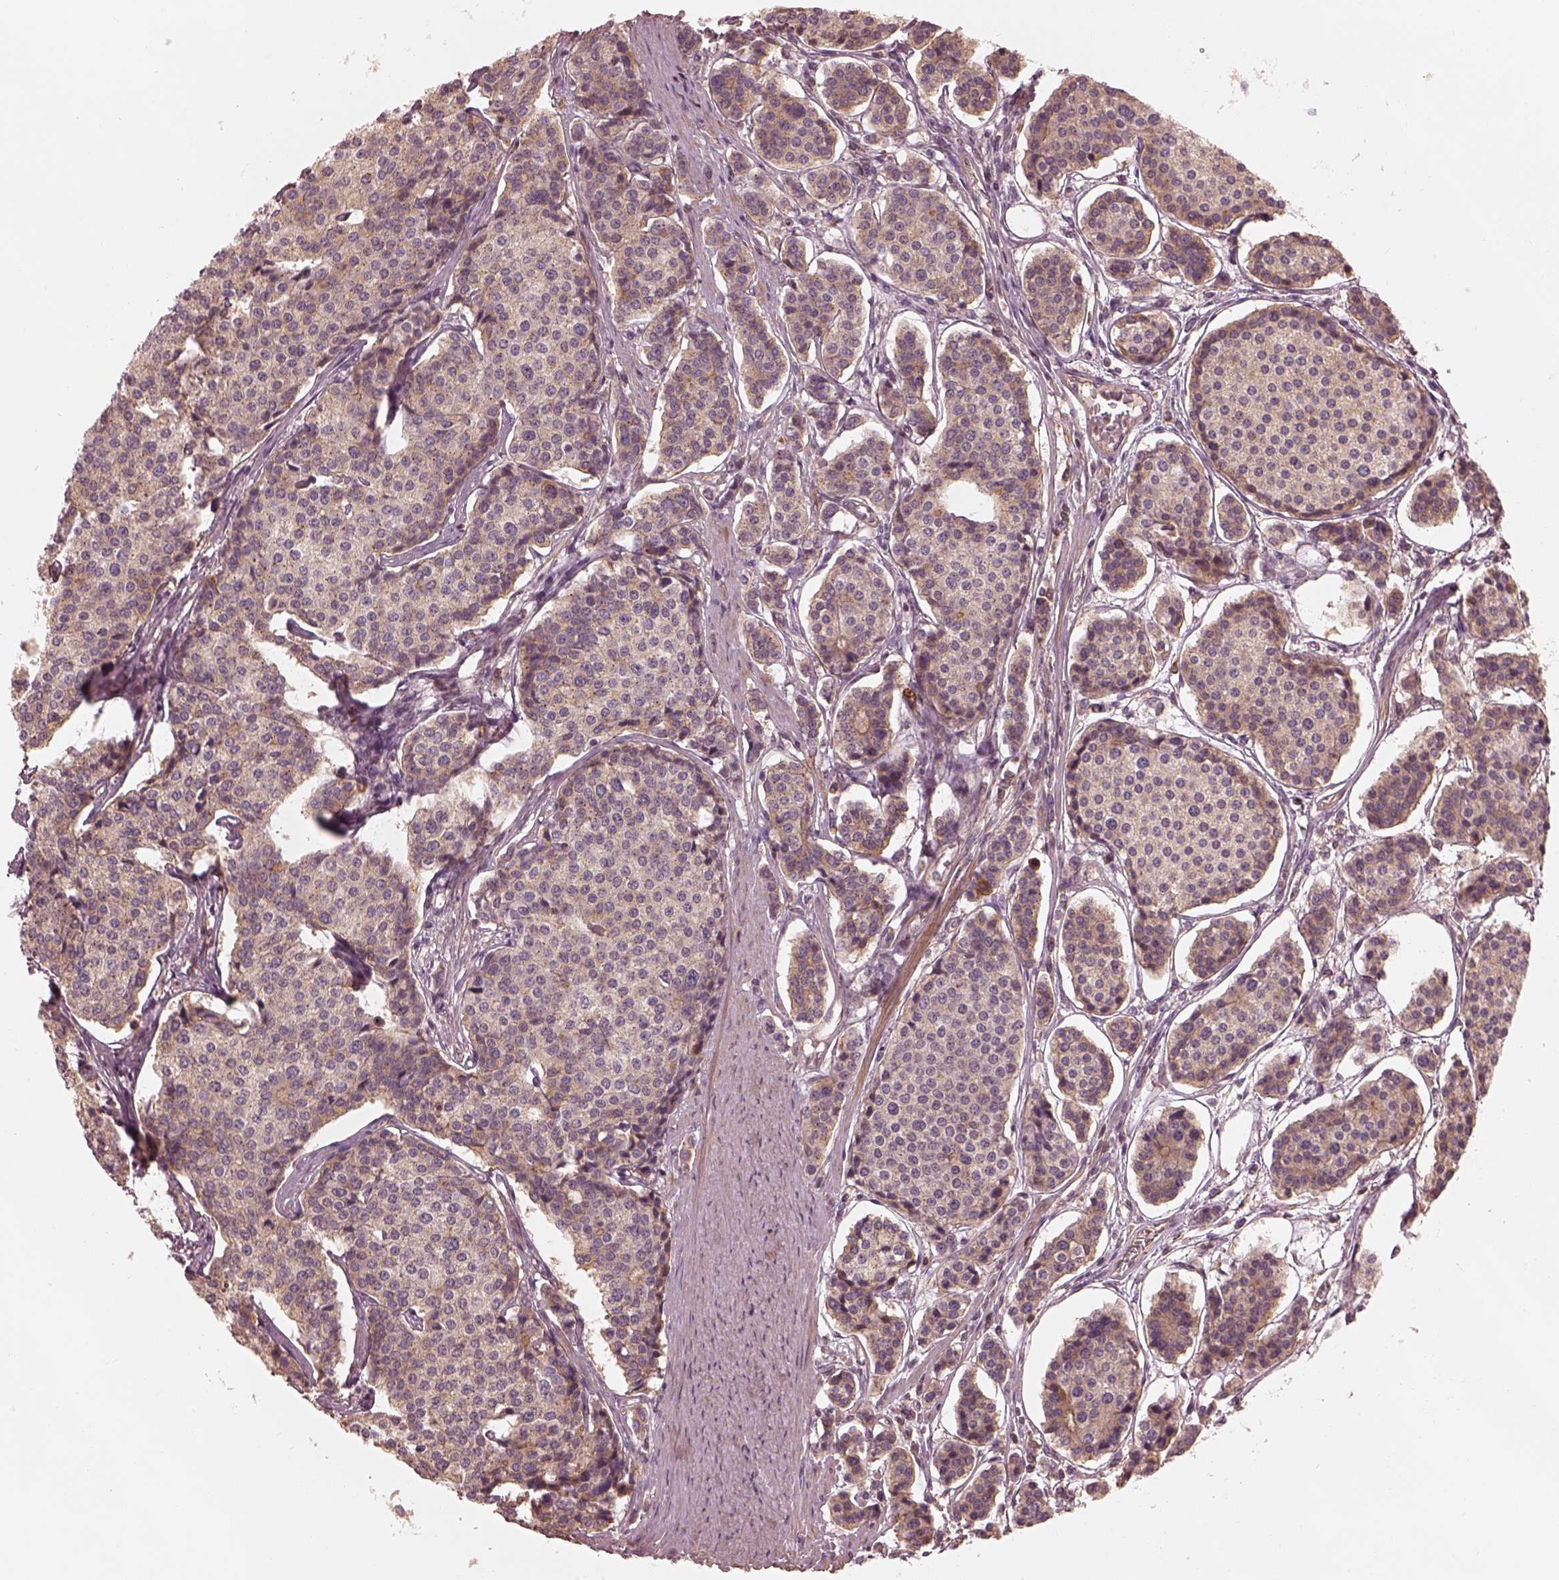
{"staining": {"intensity": "weak", "quantity": "<25%", "location": "cytoplasmic/membranous"}, "tissue": "carcinoid", "cell_type": "Tumor cells", "image_type": "cancer", "snomed": [{"axis": "morphology", "description": "Carcinoid, malignant, NOS"}, {"axis": "topography", "description": "Small intestine"}], "caption": "Carcinoid was stained to show a protein in brown. There is no significant expression in tumor cells. (DAB IHC visualized using brightfield microscopy, high magnification).", "gene": "FAM107B", "patient": {"sex": "female", "age": 65}}